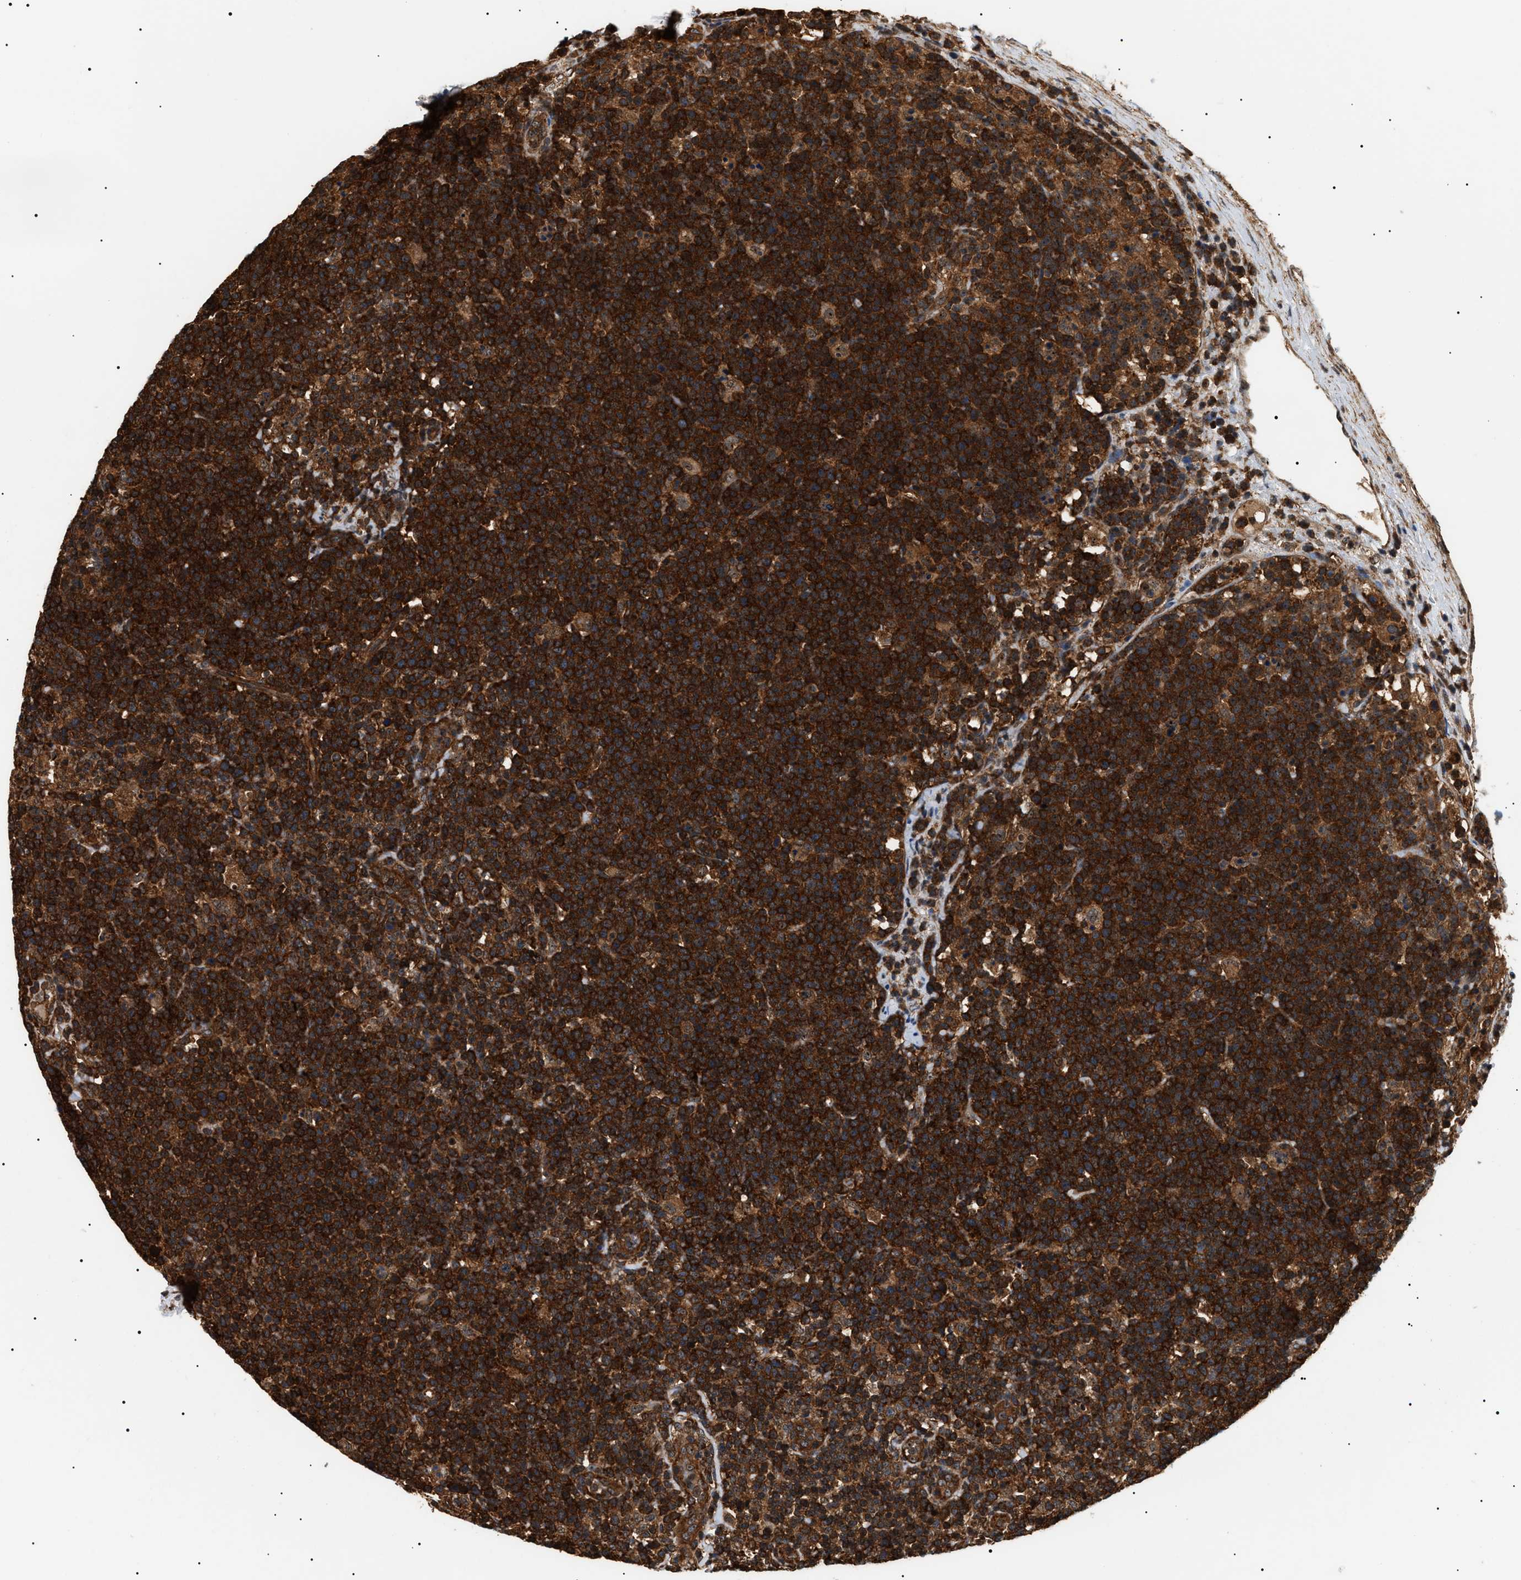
{"staining": {"intensity": "strong", "quantity": ">75%", "location": "cytoplasmic/membranous"}, "tissue": "lymphoma", "cell_type": "Tumor cells", "image_type": "cancer", "snomed": [{"axis": "morphology", "description": "Malignant lymphoma, non-Hodgkin's type, High grade"}, {"axis": "topography", "description": "Lymph node"}], "caption": "Tumor cells demonstrate strong cytoplasmic/membranous staining in approximately >75% of cells in malignant lymphoma, non-Hodgkin's type (high-grade).", "gene": "SH3GLB2", "patient": {"sex": "male", "age": 61}}